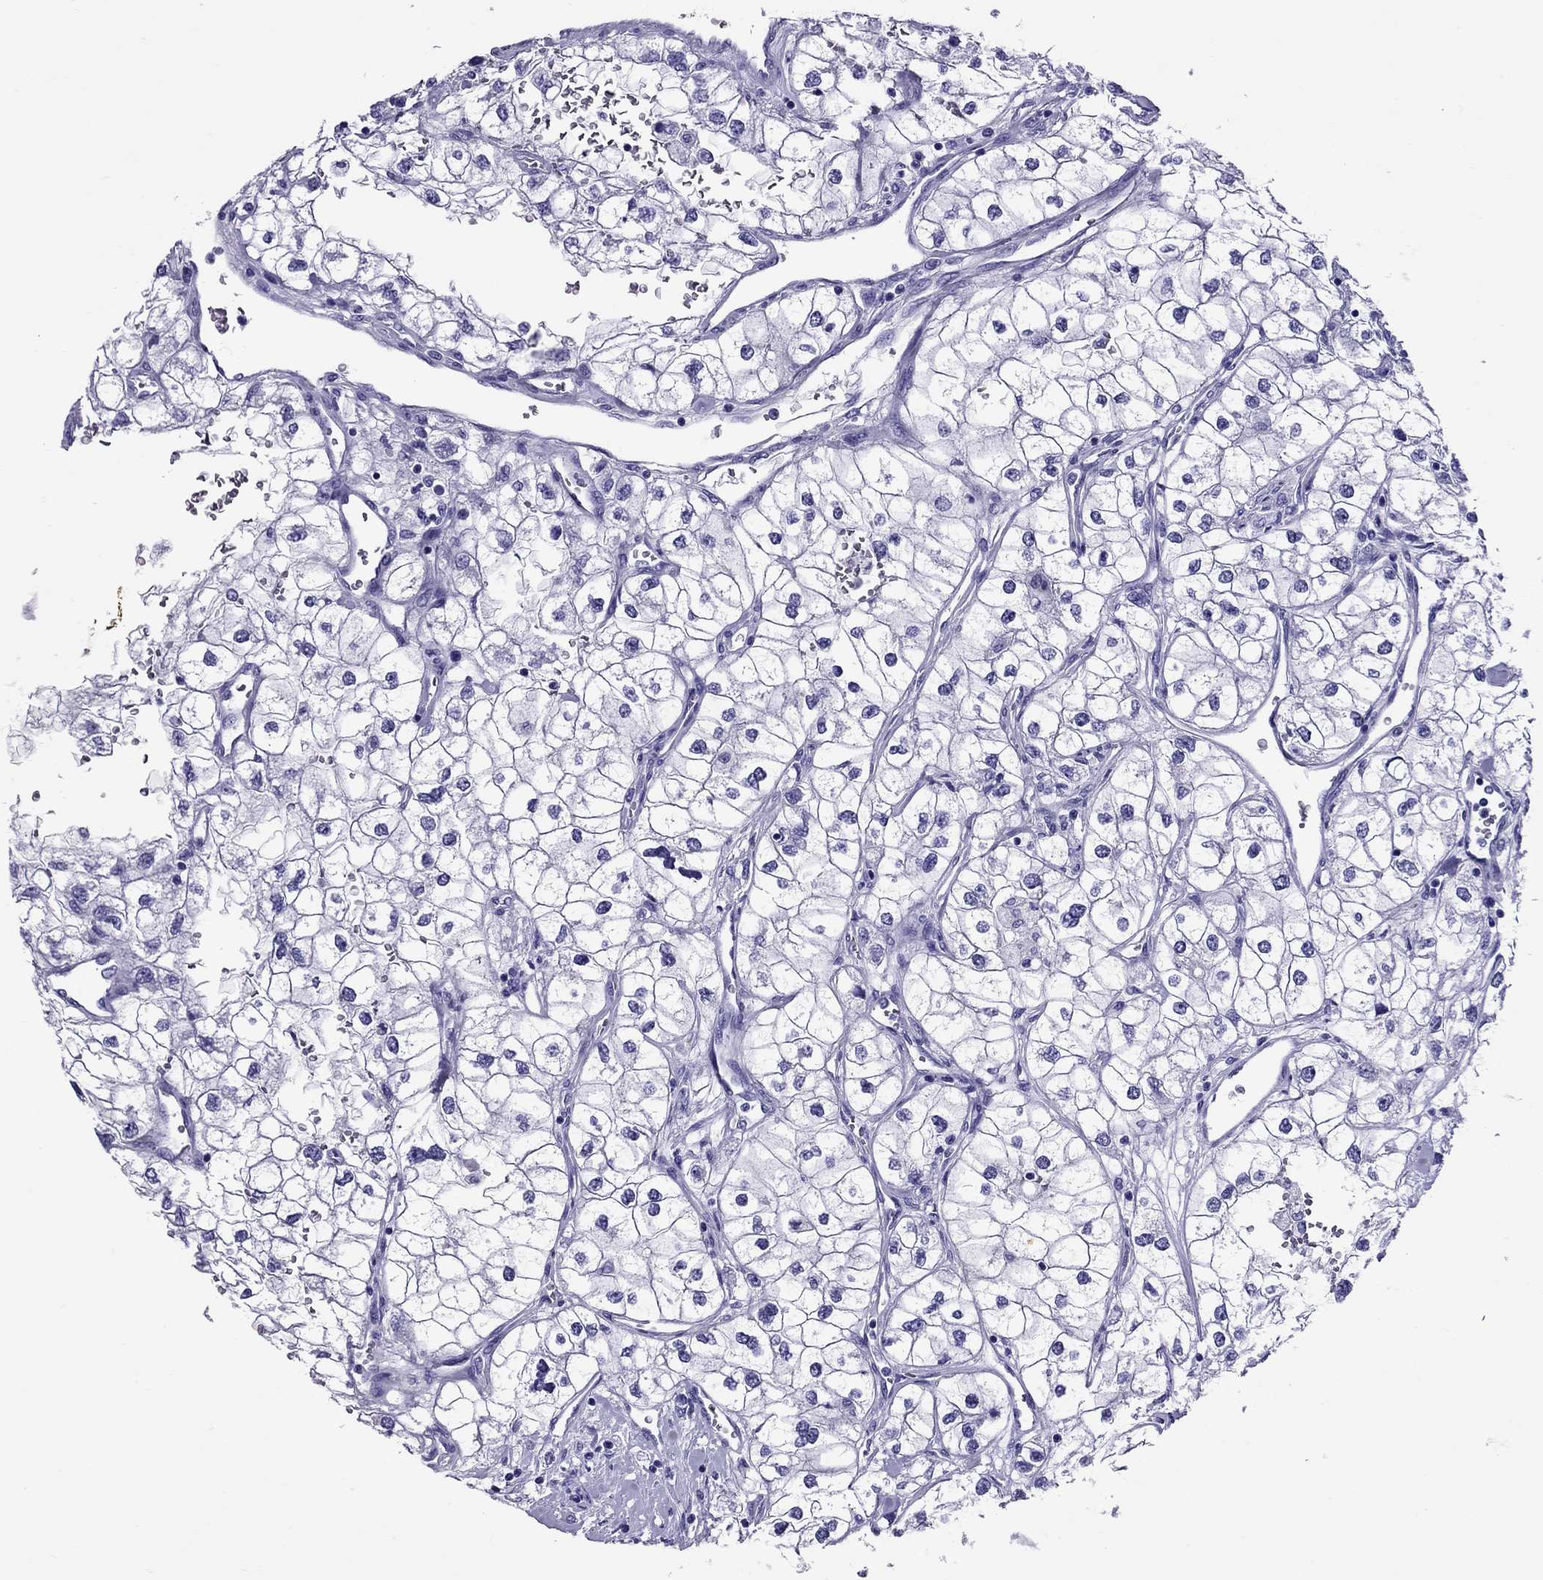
{"staining": {"intensity": "negative", "quantity": "none", "location": "none"}, "tissue": "renal cancer", "cell_type": "Tumor cells", "image_type": "cancer", "snomed": [{"axis": "morphology", "description": "Adenocarcinoma, NOS"}, {"axis": "topography", "description": "Kidney"}], "caption": "DAB immunohistochemical staining of human renal cancer (adenocarcinoma) shows no significant positivity in tumor cells.", "gene": "AVPR1B", "patient": {"sex": "male", "age": 59}}